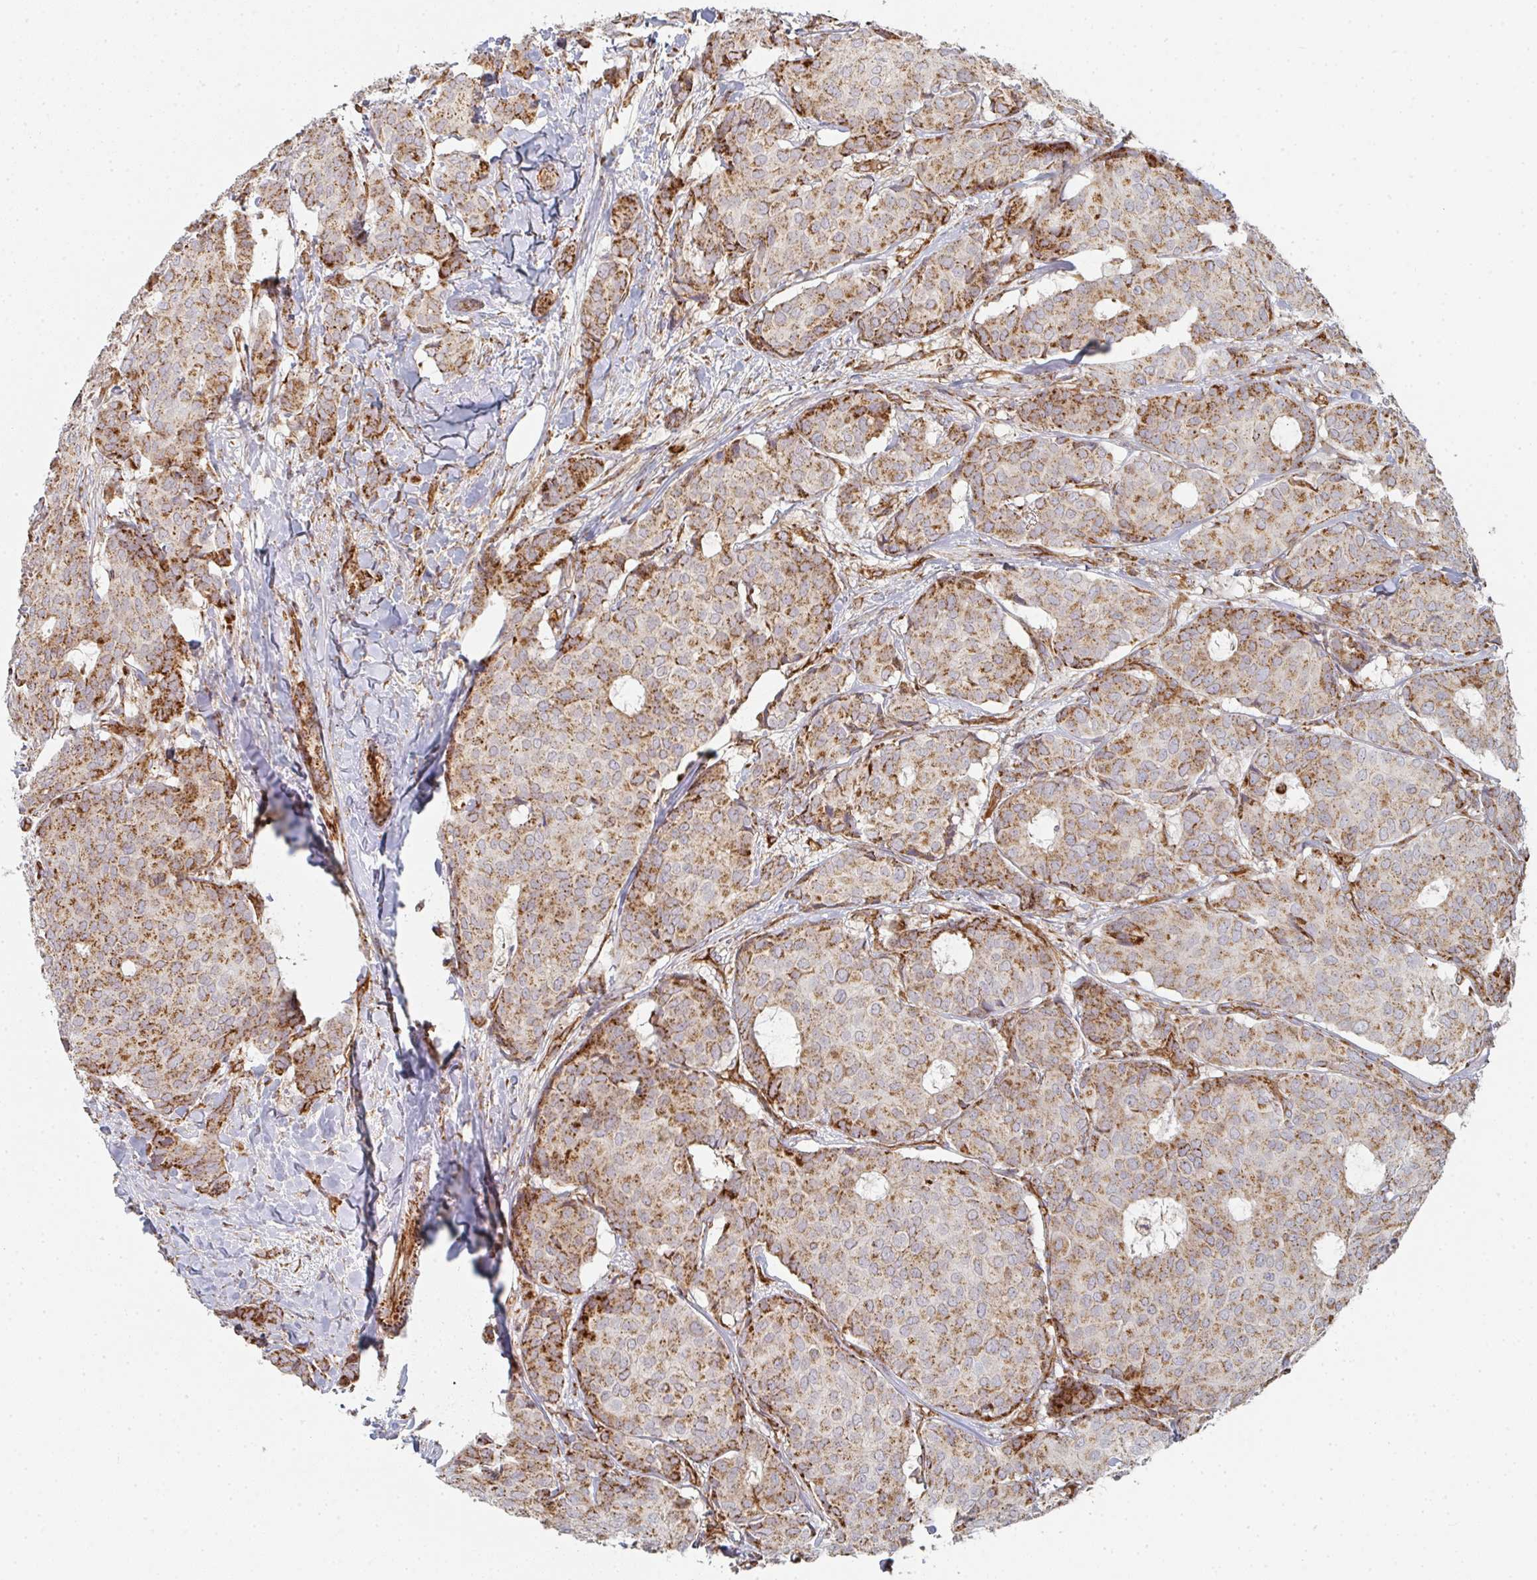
{"staining": {"intensity": "moderate", "quantity": ">75%", "location": "cytoplasmic/membranous"}, "tissue": "breast cancer", "cell_type": "Tumor cells", "image_type": "cancer", "snomed": [{"axis": "morphology", "description": "Duct carcinoma"}, {"axis": "topography", "description": "Breast"}], "caption": "Immunohistochemistry (IHC) (DAB) staining of human breast invasive ductal carcinoma reveals moderate cytoplasmic/membranous protein positivity in approximately >75% of tumor cells. The protein is stained brown, and the nuclei are stained in blue (DAB (3,3'-diaminobenzidine) IHC with brightfield microscopy, high magnification).", "gene": "ZNF526", "patient": {"sex": "female", "age": 75}}